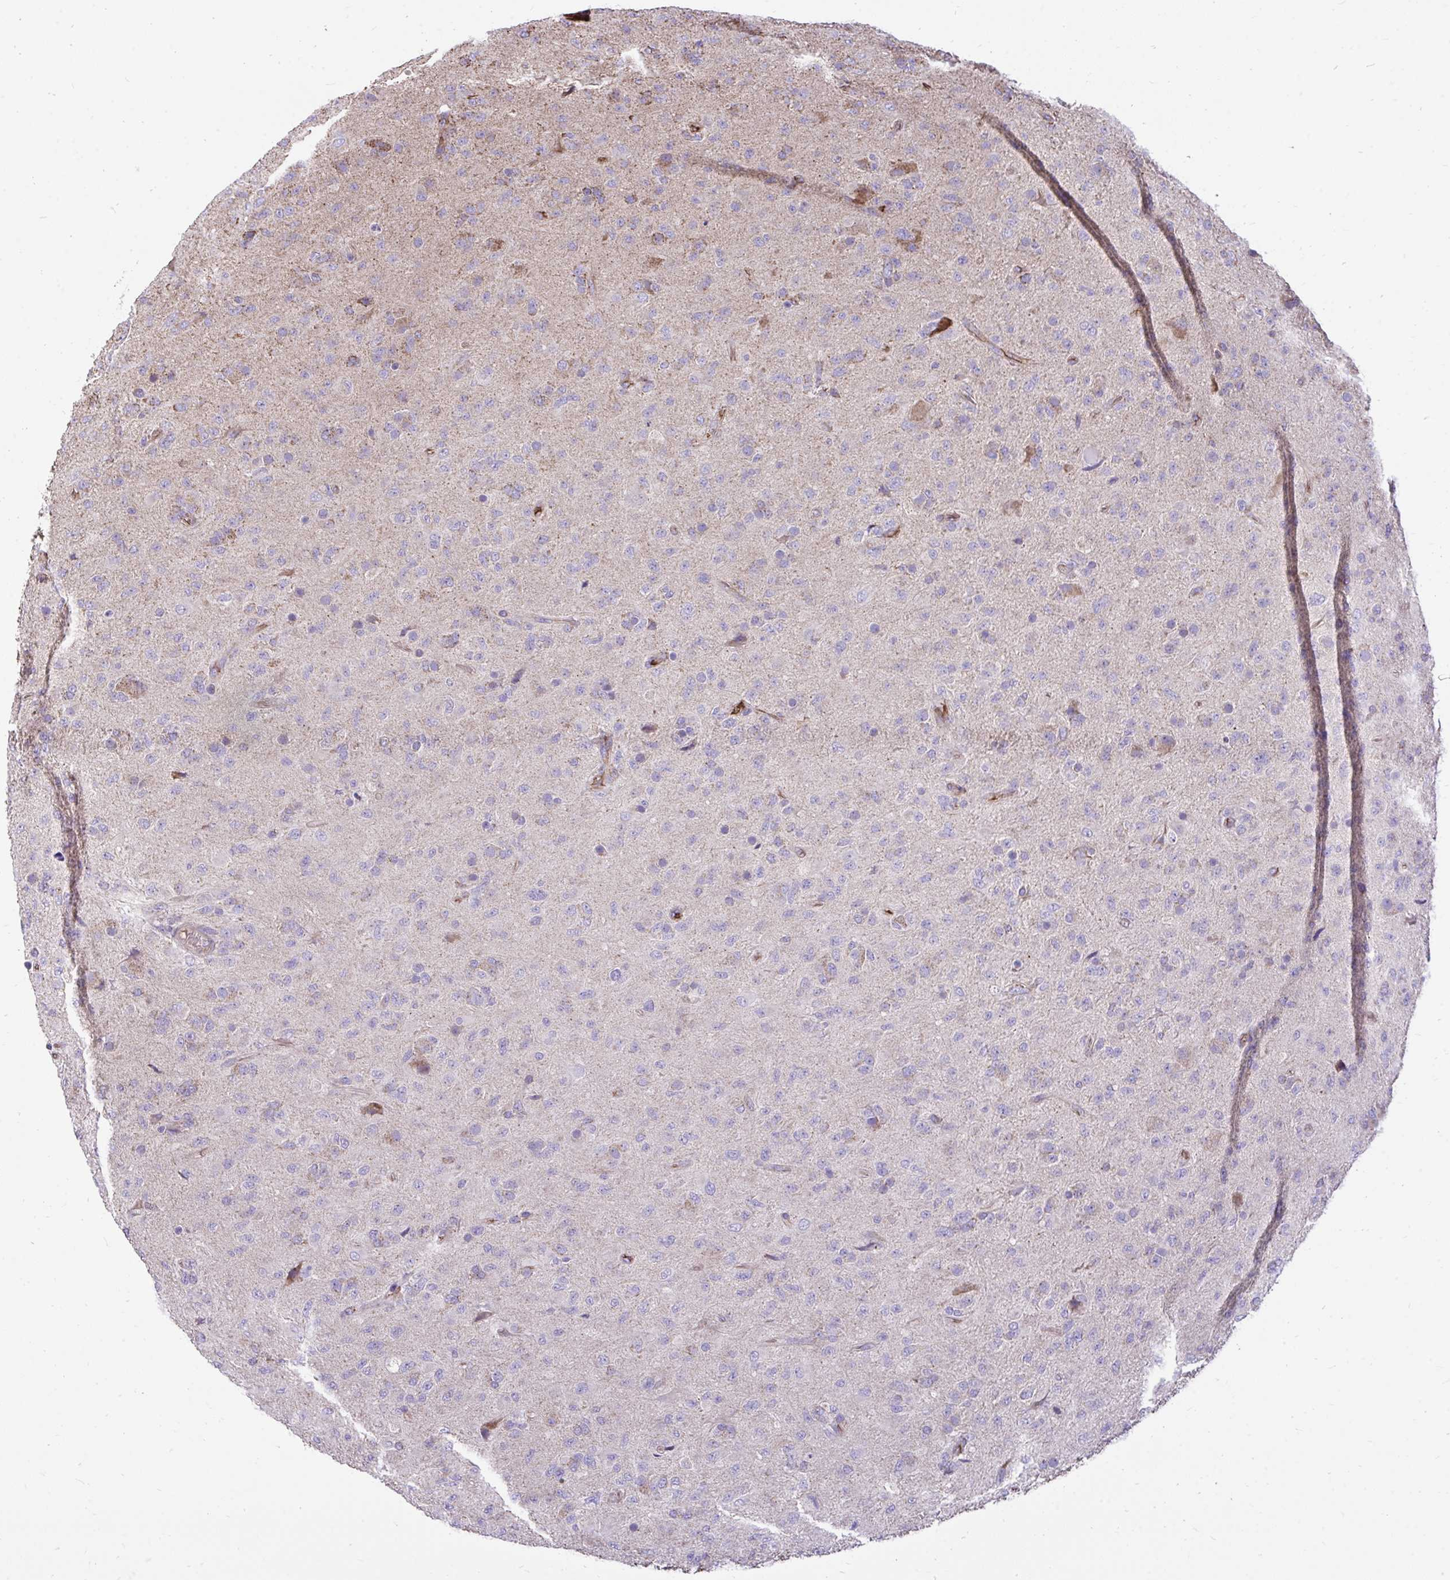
{"staining": {"intensity": "negative", "quantity": "none", "location": "none"}, "tissue": "glioma", "cell_type": "Tumor cells", "image_type": "cancer", "snomed": [{"axis": "morphology", "description": "Glioma, malignant, Low grade"}, {"axis": "topography", "description": "Brain"}], "caption": "Tumor cells are negative for brown protein staining in low-grade glioma (malignant).", "gene": "ATP13A2", "patient": {"sex": "male", "age": 65}}